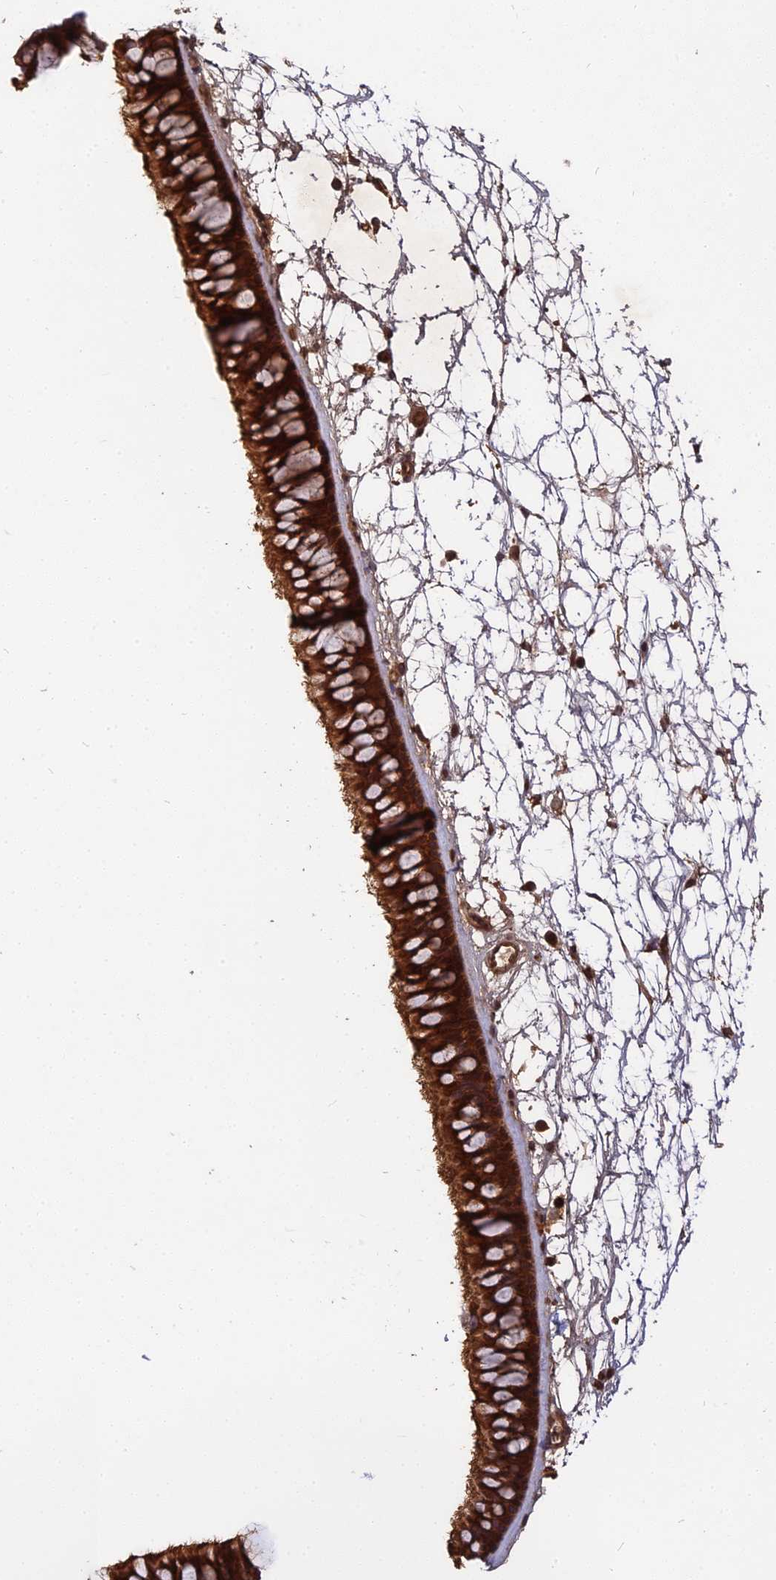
{"staining": {"intensity": "strong", "quantity": ">75%", "location": "cytoplasmic/membranous"}, "tissue": "nasopharynx", "cell_type": "Respiratory epithelial cells", "image_type": "normal", "snomed": [{"axis": "morphology", "description": "Normal tissue, NOS"}, {"axis": "topography", "description": "Nasopharynx"}], "caption": "Immunohistochemistry (IHC) micrograph of benign human nasopharynx stained for a protein (brown), which shows high levels of strong cytoplasmic/membranous staining in about >75% of respiratory epithelial cells.", "gene": "TMUB2", "patient": {"sex": "male", "age": 64}}